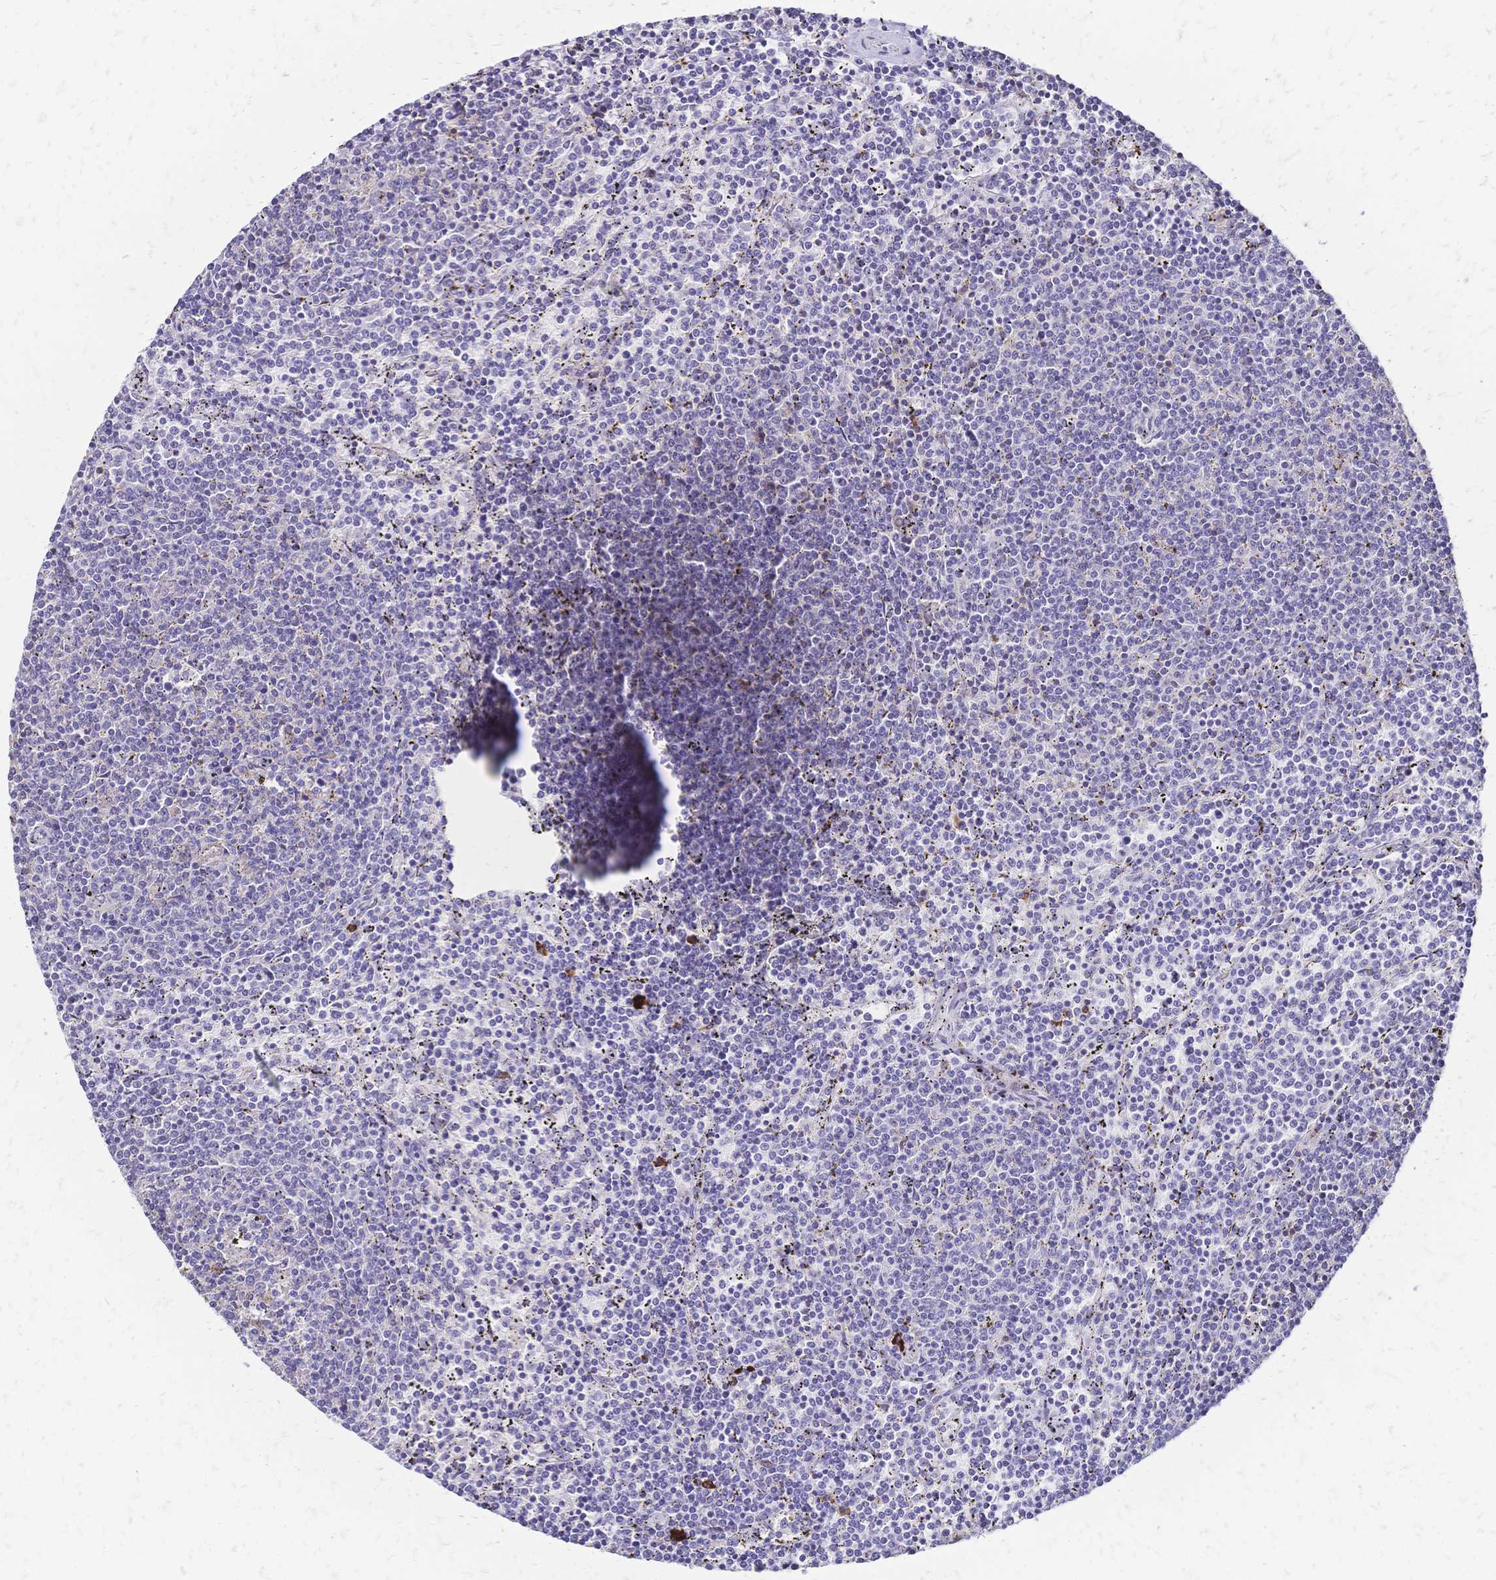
{"staining": {"intensity": "negative", "quantity": "none", "location": "none"}, "tissue": "lymphoma", "cell_type": "Tumor cells", "image_type": "cancer", "snomed": [{"axis": "morphology", "description": "Malignant lymphoma, non-Hodgkin's type, Low grade"}, {"axis": "topography", "description": "Spleen"}], "caption": "Immunohistochemical staining of low-grade malignant lymphoma, non-Hodgkin's type demonstrates no significant staining in tumor cells.", "gene": "IL2RA", "patient": {"sex": "female", "age": 50}}